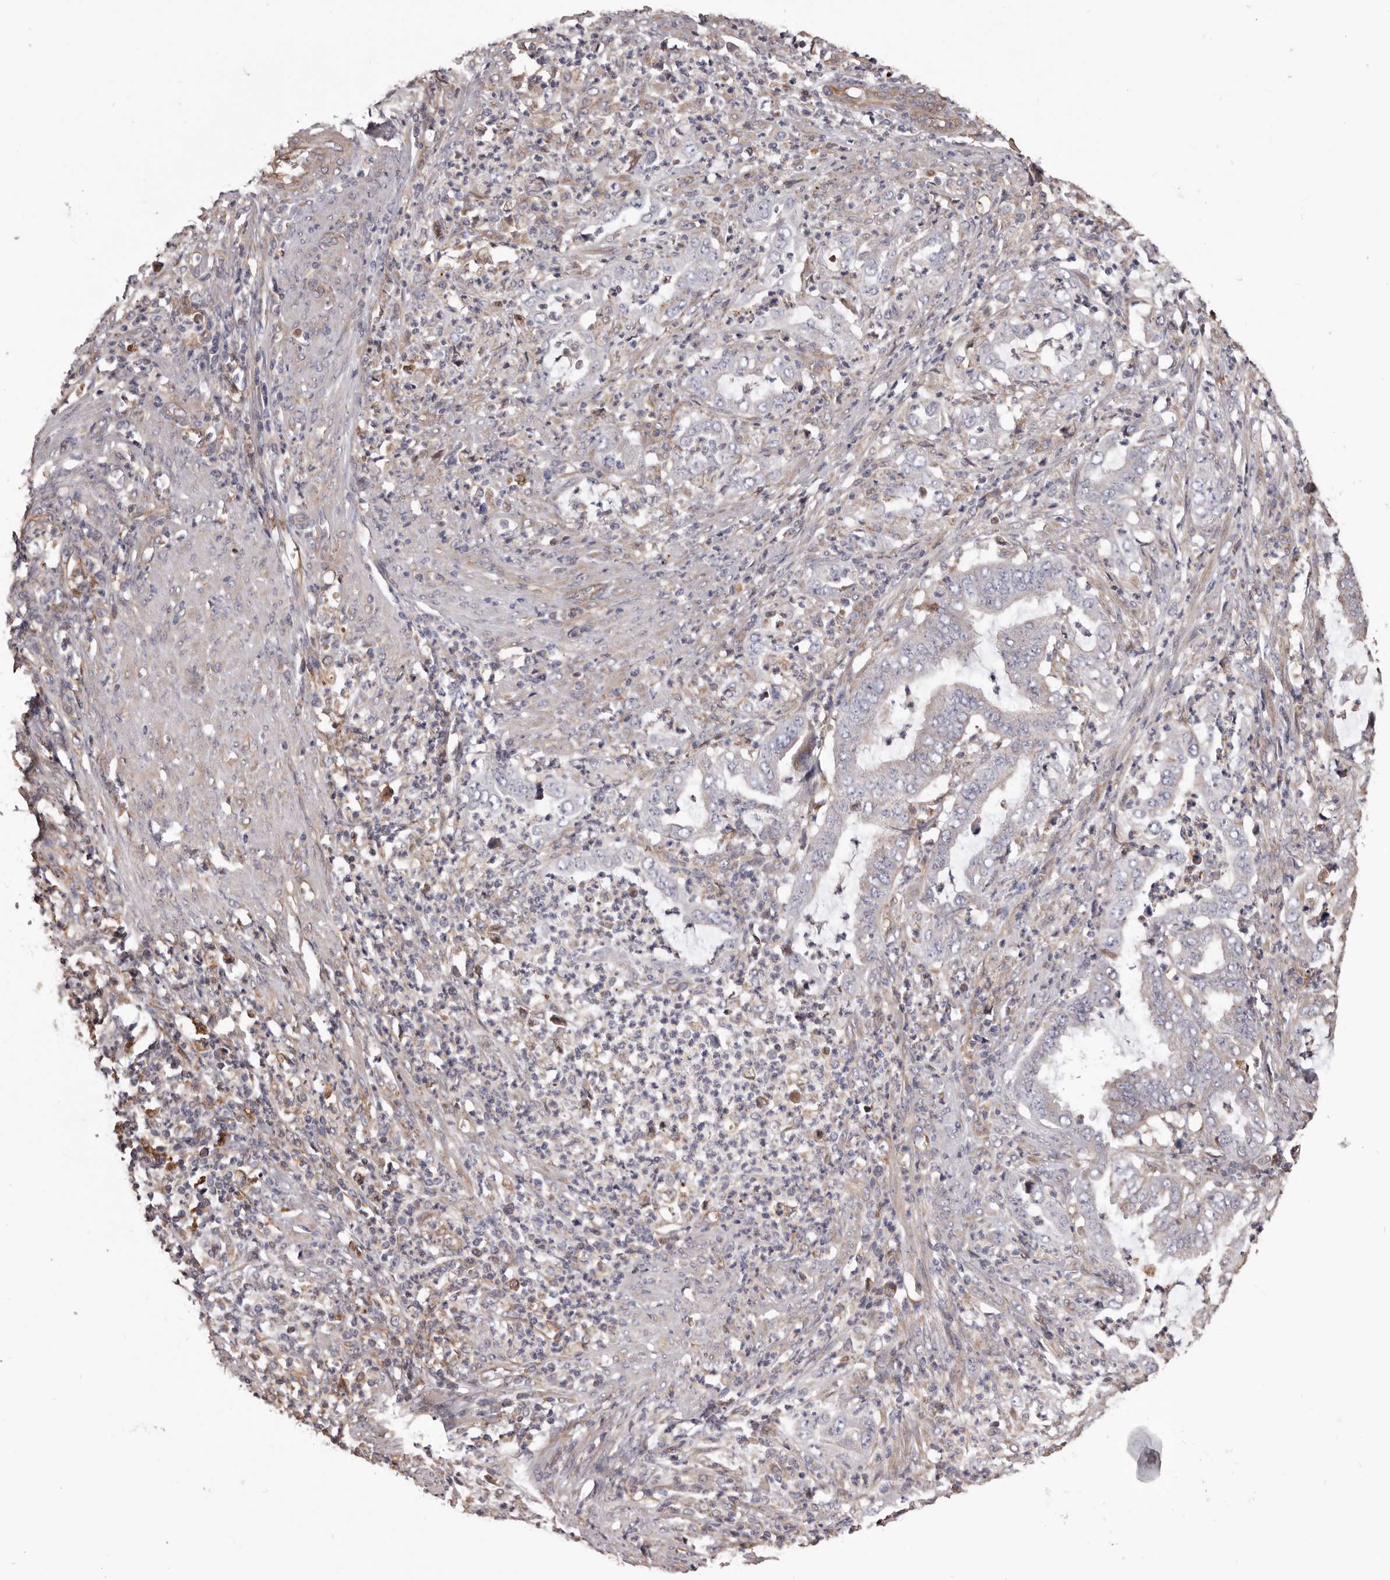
{"staining": {"intensity": "negative", "quantity": "none", "location": "none"}, "tissue": "endometrial cancer", "cell_type": "Tumor cells", "image_type": "cancer", "snomed": [{"axis": "morphology", "description": "Adenocarcinoma, NOS"}, {"axis": "topography", "description": "Endometrium"}], "caption": "Adenocarcinoma (endometrial) stained for a protein using IHC shows no staining tumor cells.", "gene": "CEP104", "patient": {"sex": "female", "age": 51}}